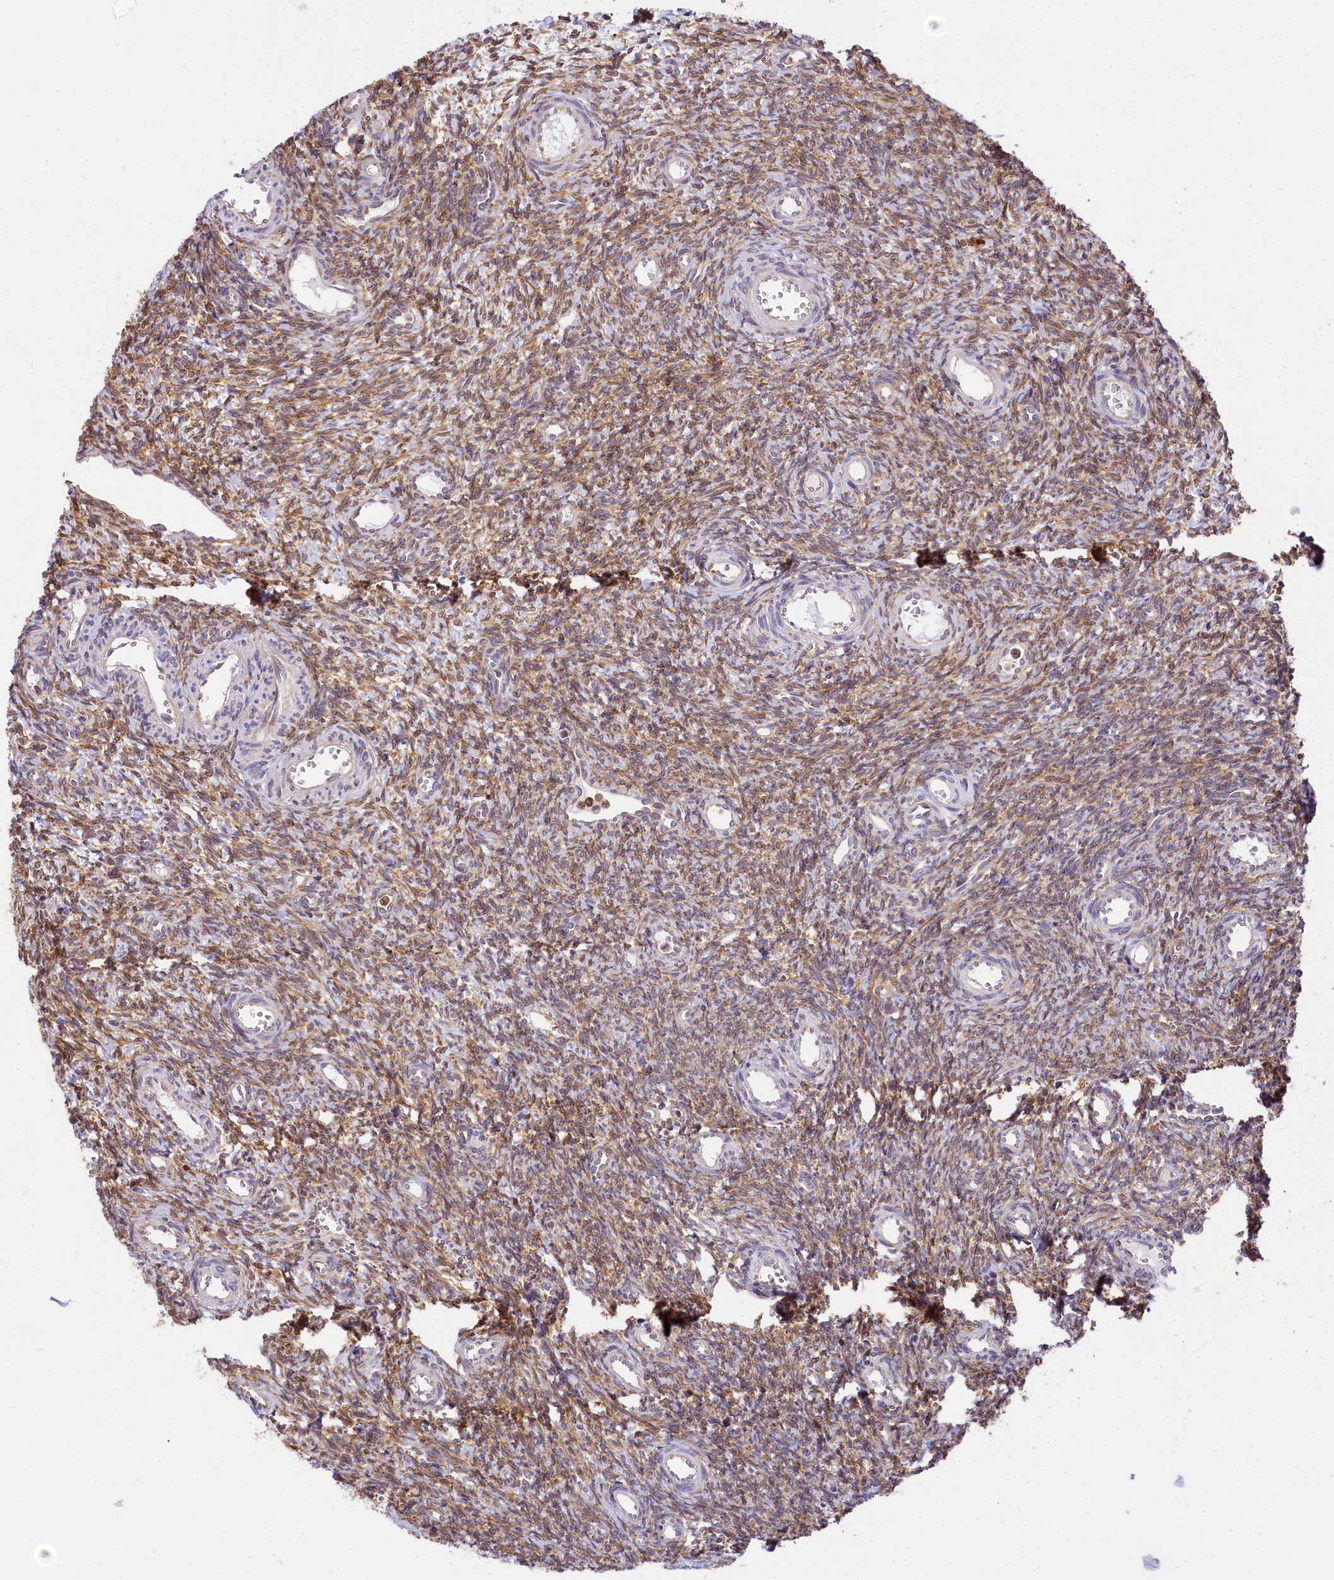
{"staining": {"intensity": "moderate", "quantity": ">75%", "location": "cytoplasmic/membranous,nuclear"}, "tissue": "ovary", "cell_type": "Ovarian stroma cells", "image_type": "normal", "snomed": [{"axis": "morphology", "description": "Normal tissue, NOS"}, {"axis": "topography", "description": "Ovary"}], "caption": "Brown immunohistochemical staining in benign human ovary reveals moderate cytoplasmic/membranous,nuclear expression in about >75% of ovarian stroma cells. Using DAB (brown) and hematoxylin (blue) stains, captured at high magnification using brightfield microscopy.", "gene": "PPIP5K2", "patient": {"sex": "female", "age": 39}}